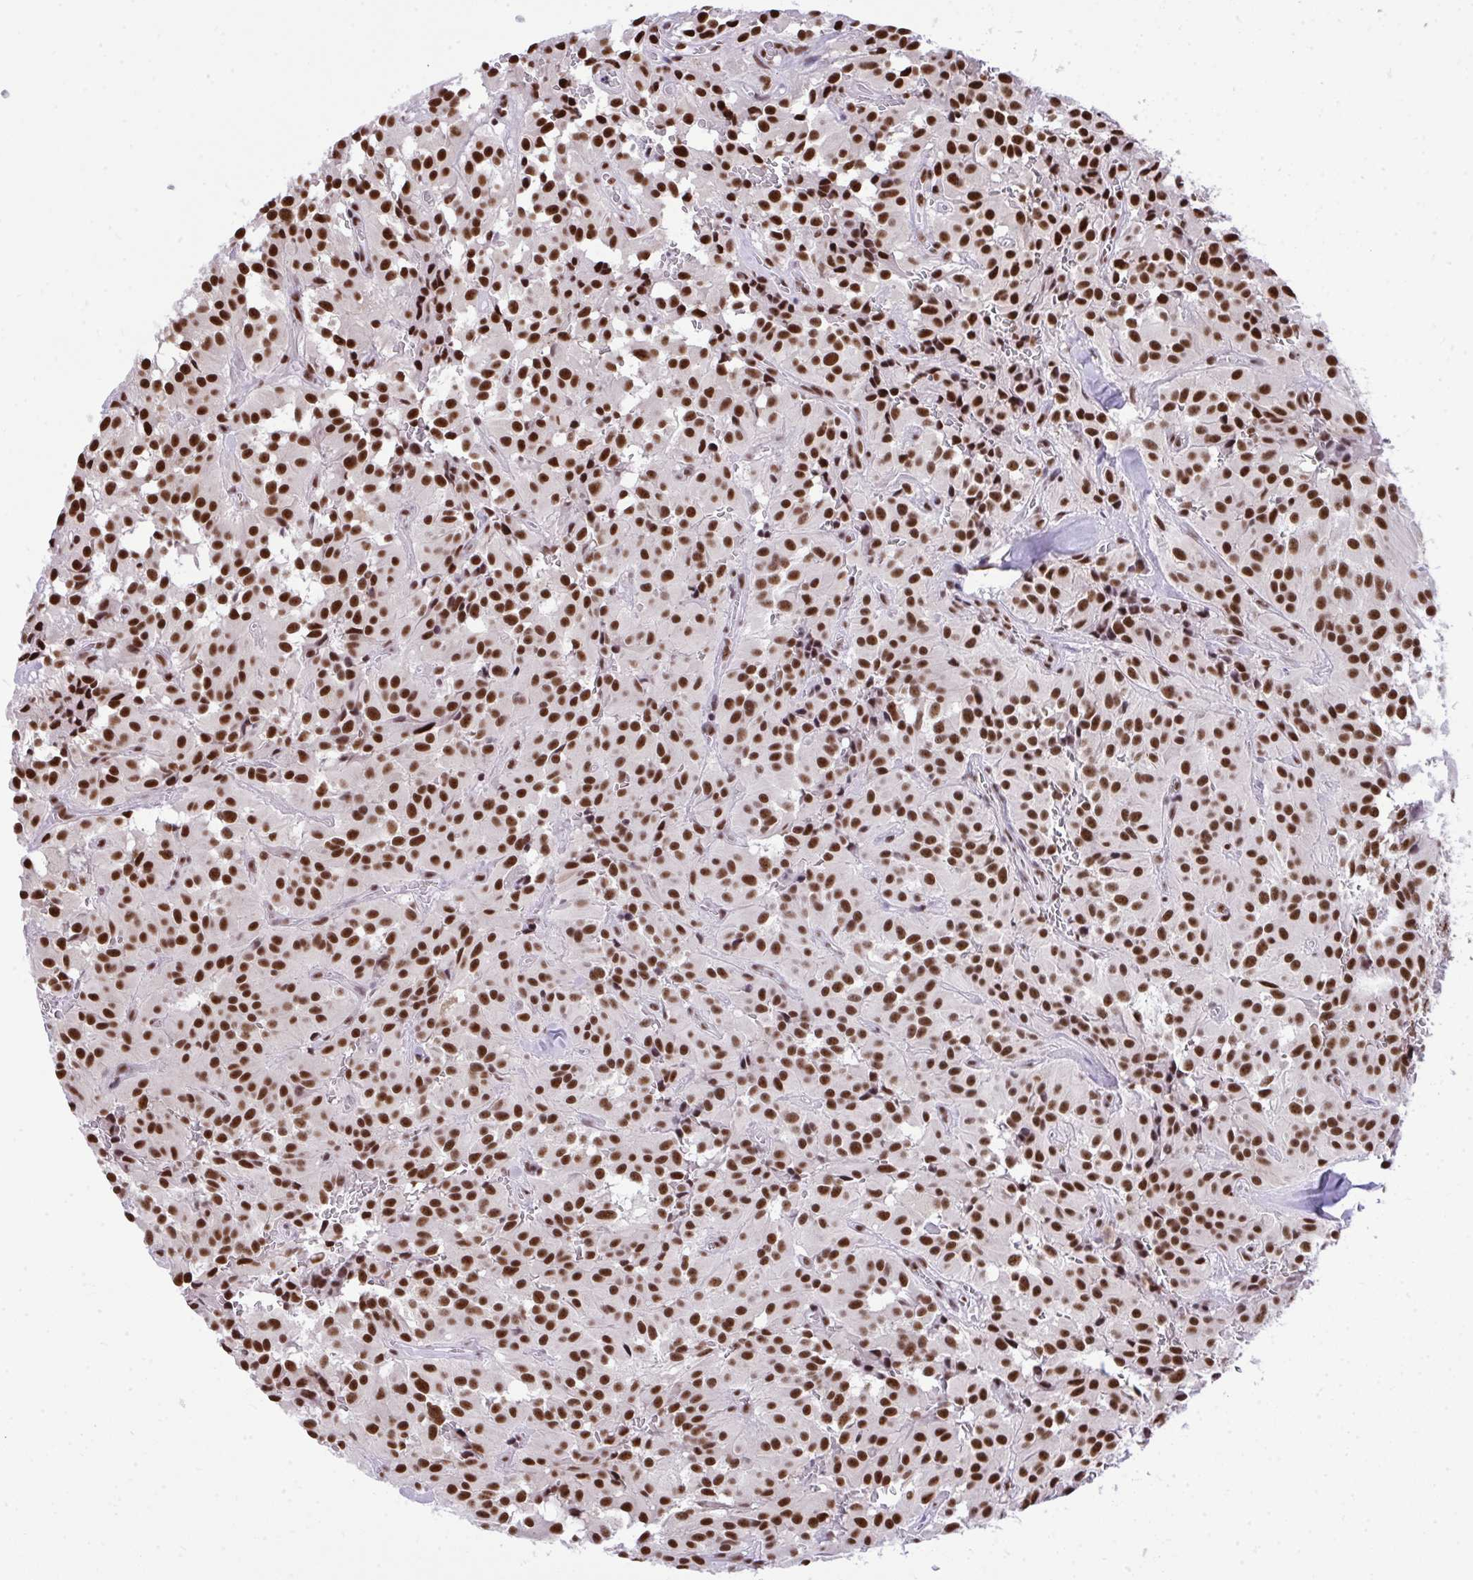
{"staining": {"intensity": "strong", "quantity": ">75%", "location": "nuclear"}, "tissue": "glioma", "cell_type": "Tumor cells", "image_type": "cancer", "snomed": [{"axis": "morphology", "description": "Glioma, malignant, Low grade"}, {"axis": "topography", "description": "Brain"}], "caption": "Human glioma stained with a protein marker exhibits strong staining in tumor cells.", "gene": "PRPF19", "patient": {"sex": "male", "age": 42}}